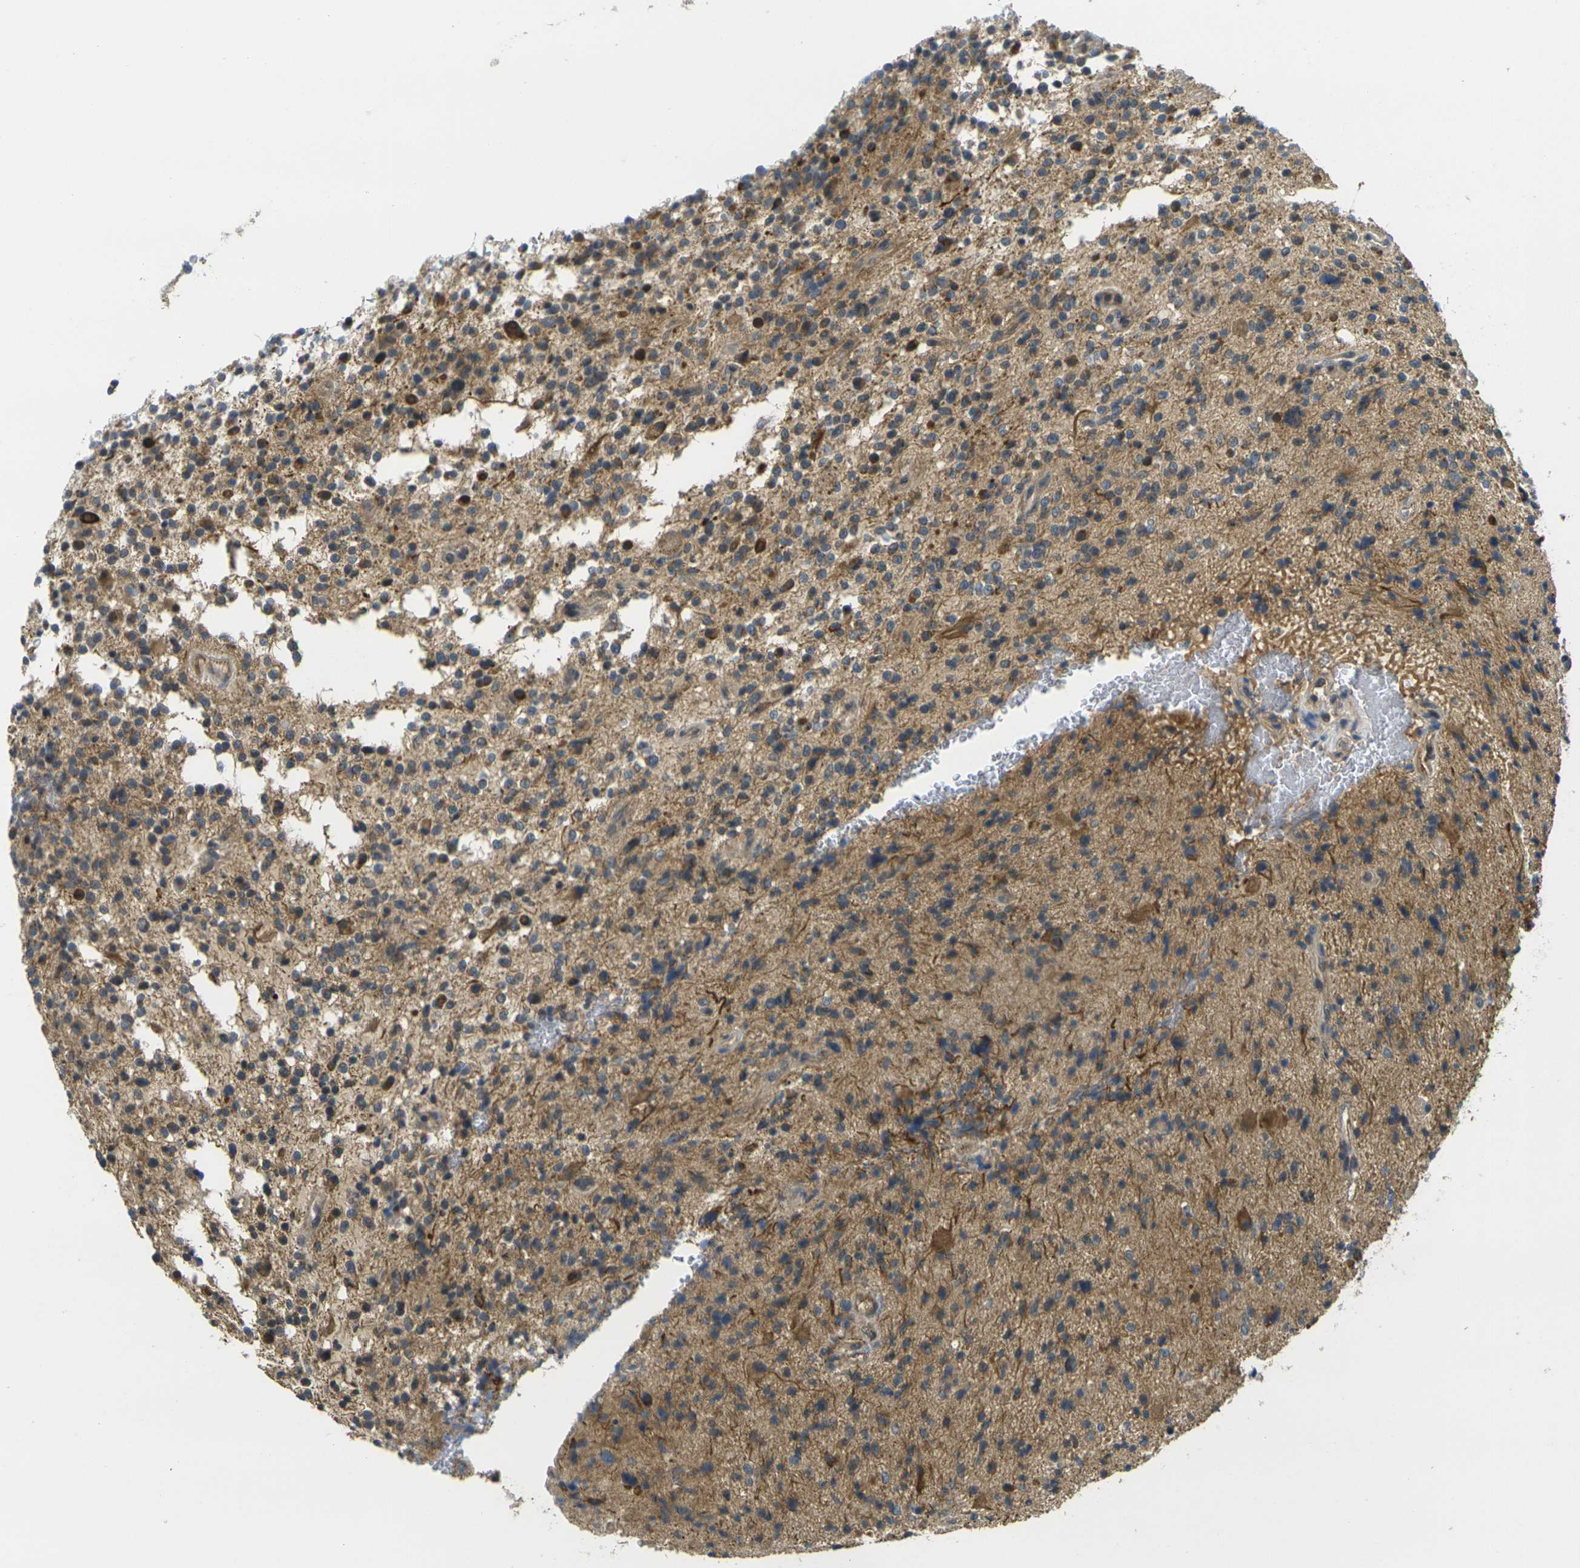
{"staining": {"intensity": "moderate", "quantity": "25%-75%", "location": "cytoplasmic/membranous"}, "tissue": "glioma", "cell_type": "Tumor cells", "image_type": "cancer", "snomed": [{"axis": "morphology", "description": "Glioma, malignant, High grade"}, {"axis": "topography", "description": "Brain"}], "caption": "This is an image of immunohistochemistry staining of glioma, which shows moderate staining in the cytoplasmic/membranous of tumor cells.", "gene": "MINAR2", "patient": {"sex": "male", "age": 48}}